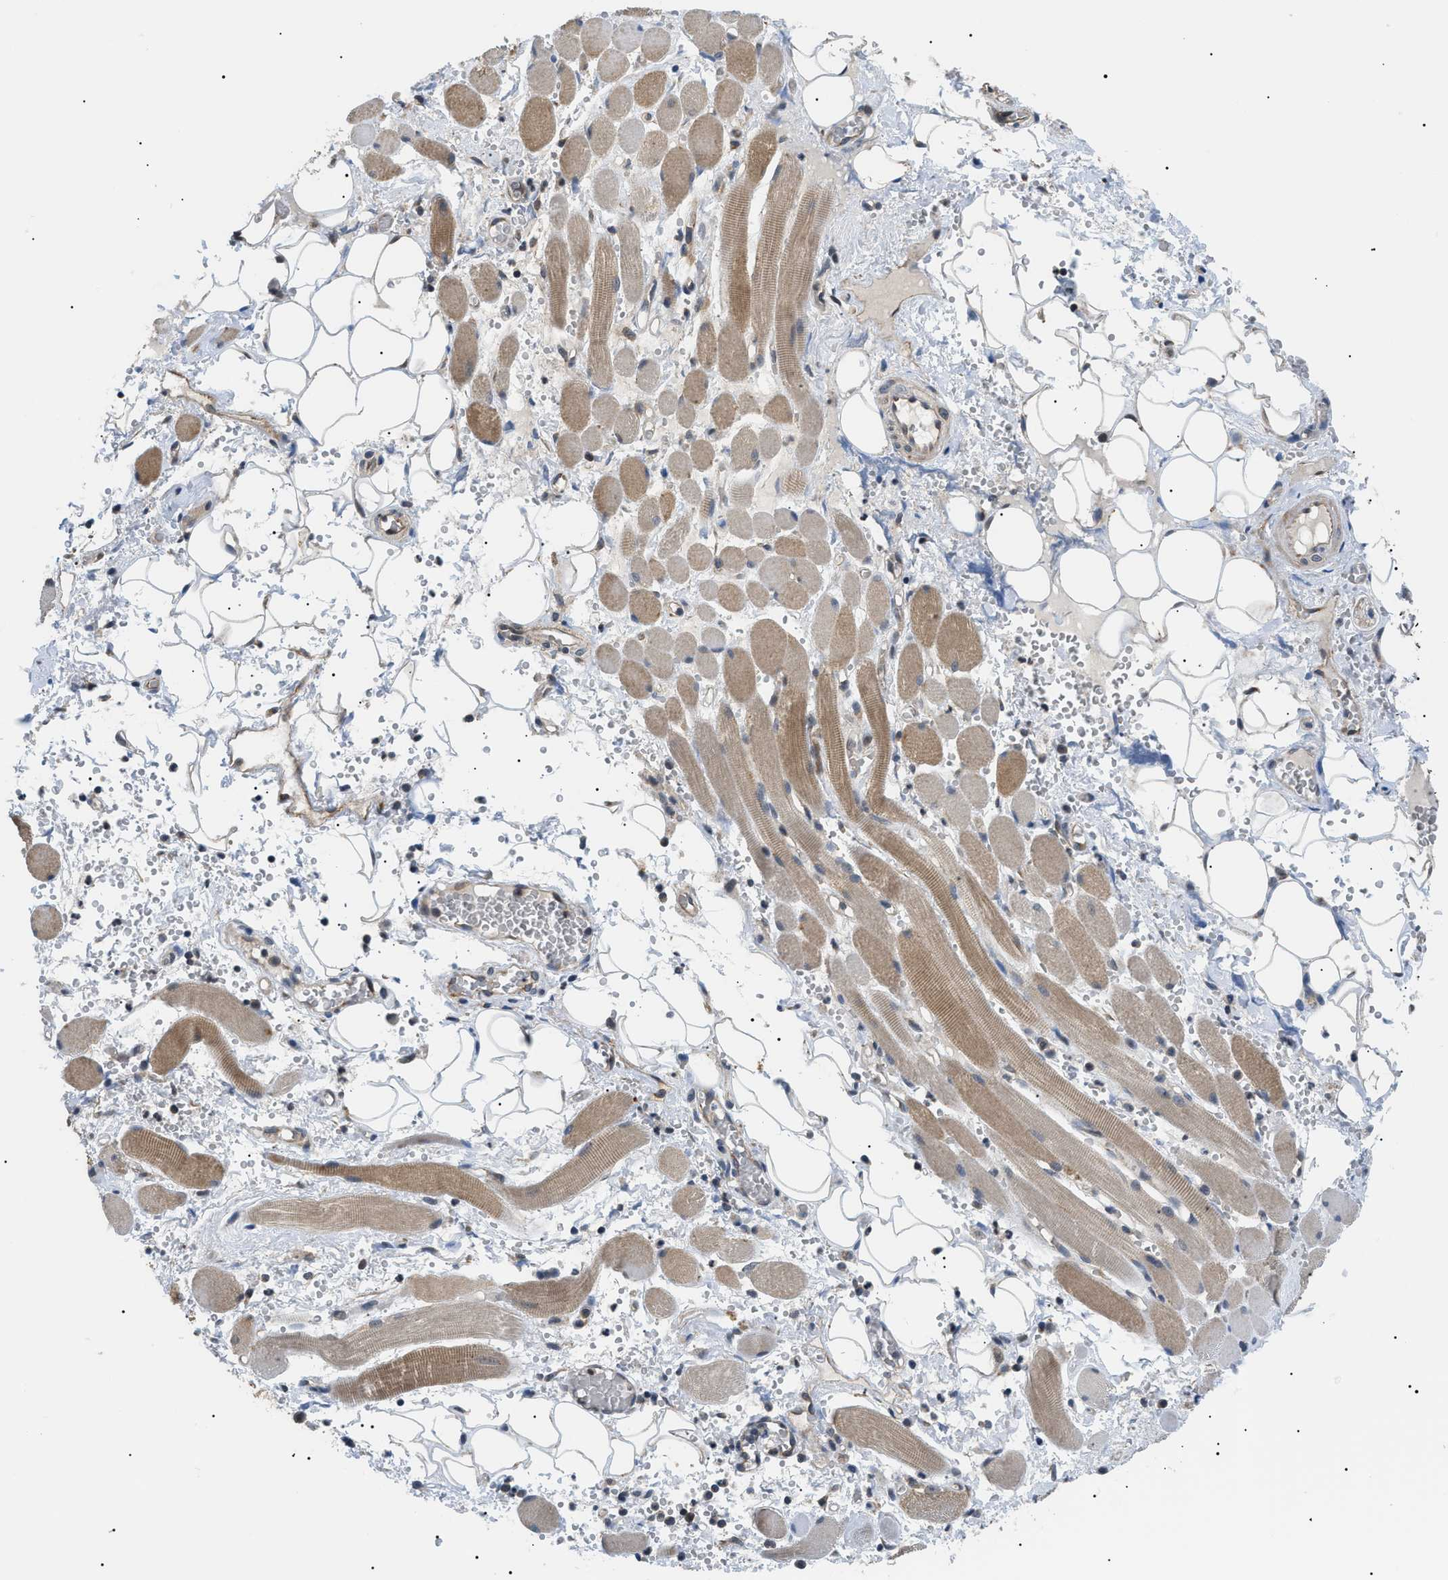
{"staining": {"intensity": "moderate", "quantity": "25%-75%", "location": "cytoplasmic/membranous"}, "tissue": "adipose tissue", "cell_type": "Adipocytes", "image_type": "normal", "snomed": [{"axis": "morphology", "description": "Squamous cell carcinoma, NOS"}, {"axis": "topography", "description": "Oral tissue"}, {"axis": "topography", "description": "Head-Neck"}], "caption": "Normal adipose tissue displays moderate cytoplasmic/membranous positivity in about 25%-75% of adipocytes, visualized by immunohistochemistry.", "gene": "SRPK1", "patient": {"sex": "female", "age": 50}}